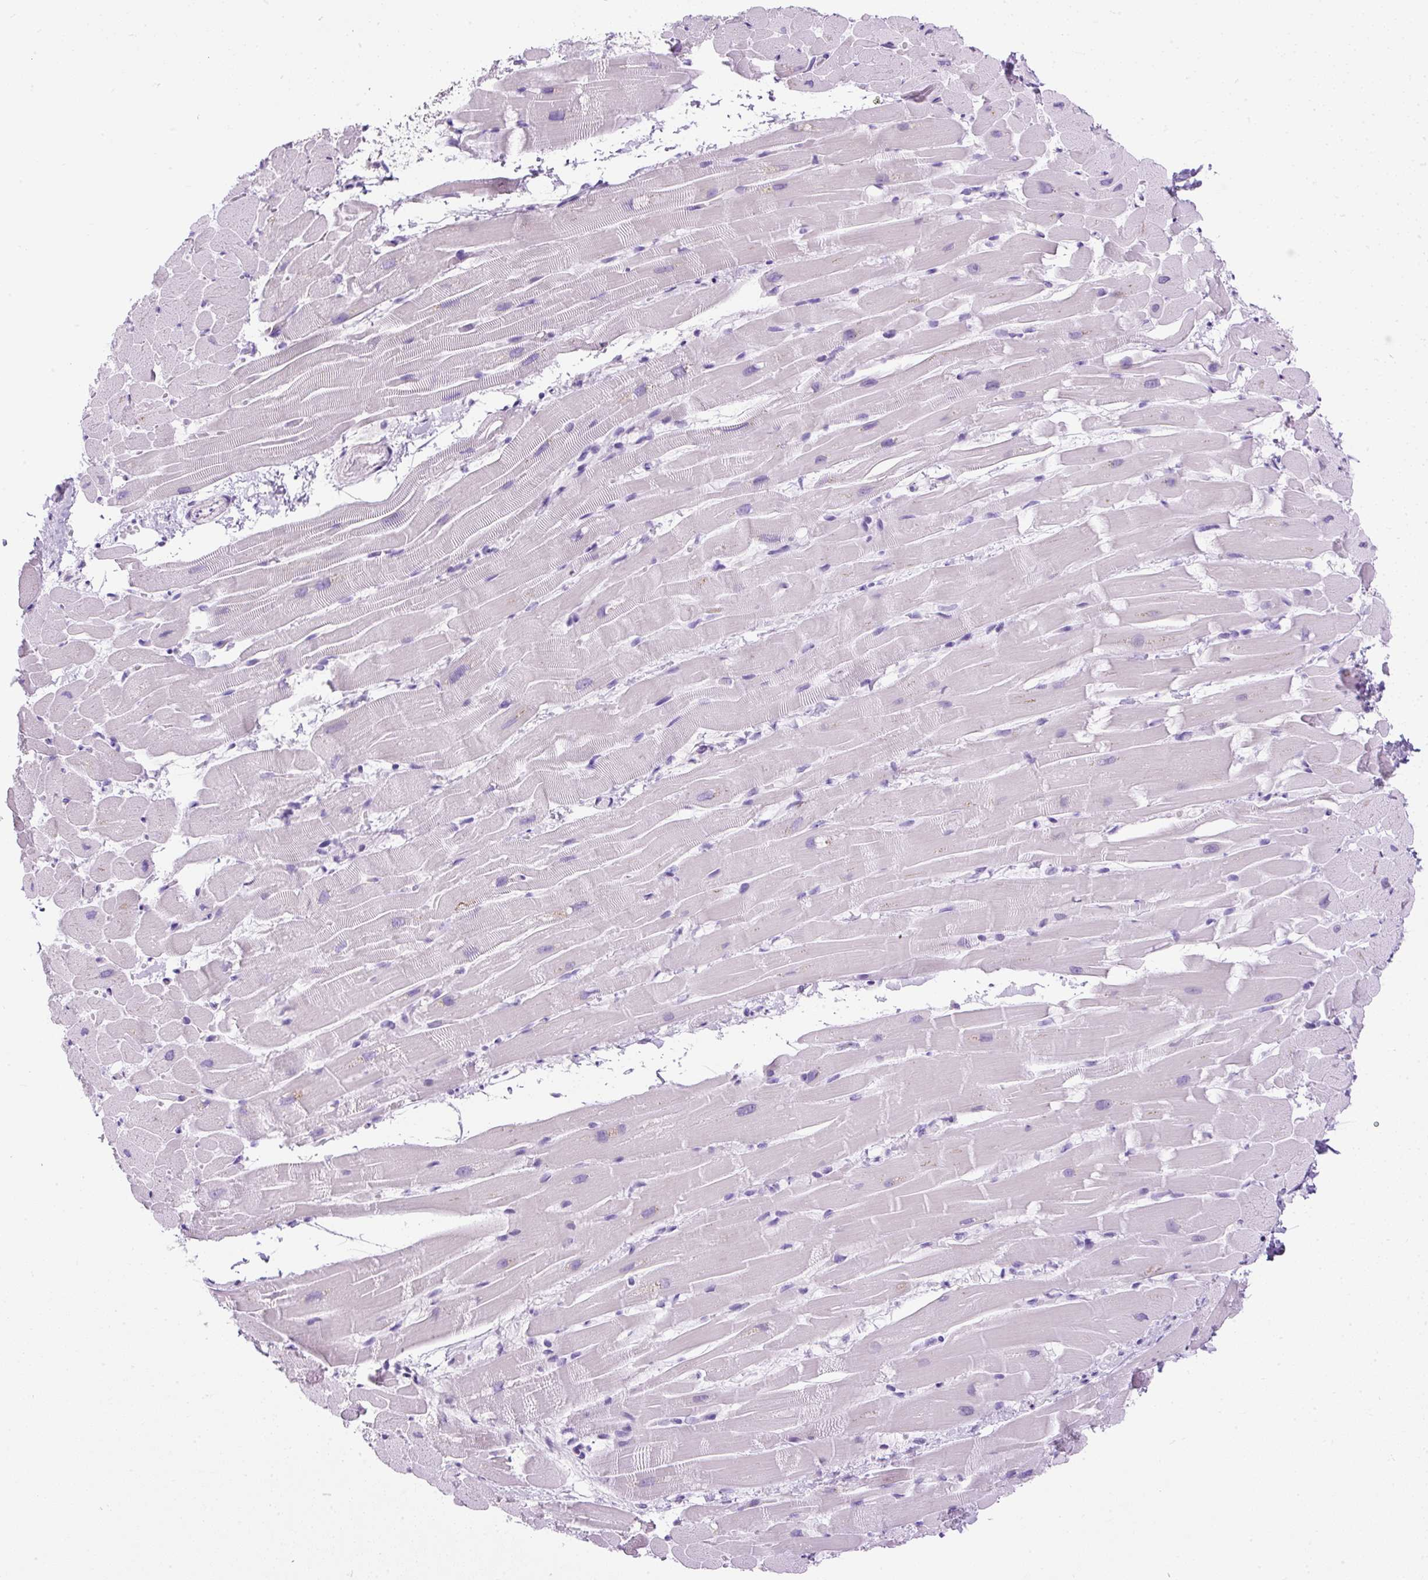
{"staining": {"intensity": "negative", "quantity": "none", "location": "none"}, "tissue": "heart muscle", "cell_type": "Cardiomyocytes", "image_type": "normal", "snomed": [{"axis": "morphology", "description": "Normal tissue, NOS"}, {"axis": "topography", "description": "Heart"}], "caption": "Protein analysis of benign heart muscle demonstrates no significant positivity in cardiomyocytes. The staining is performed using DAB brown chromogen with nuclei counter-stained in using hematoxylin.", "gene": "UPP1", "patient": {"sex": "male", "age": 37}}